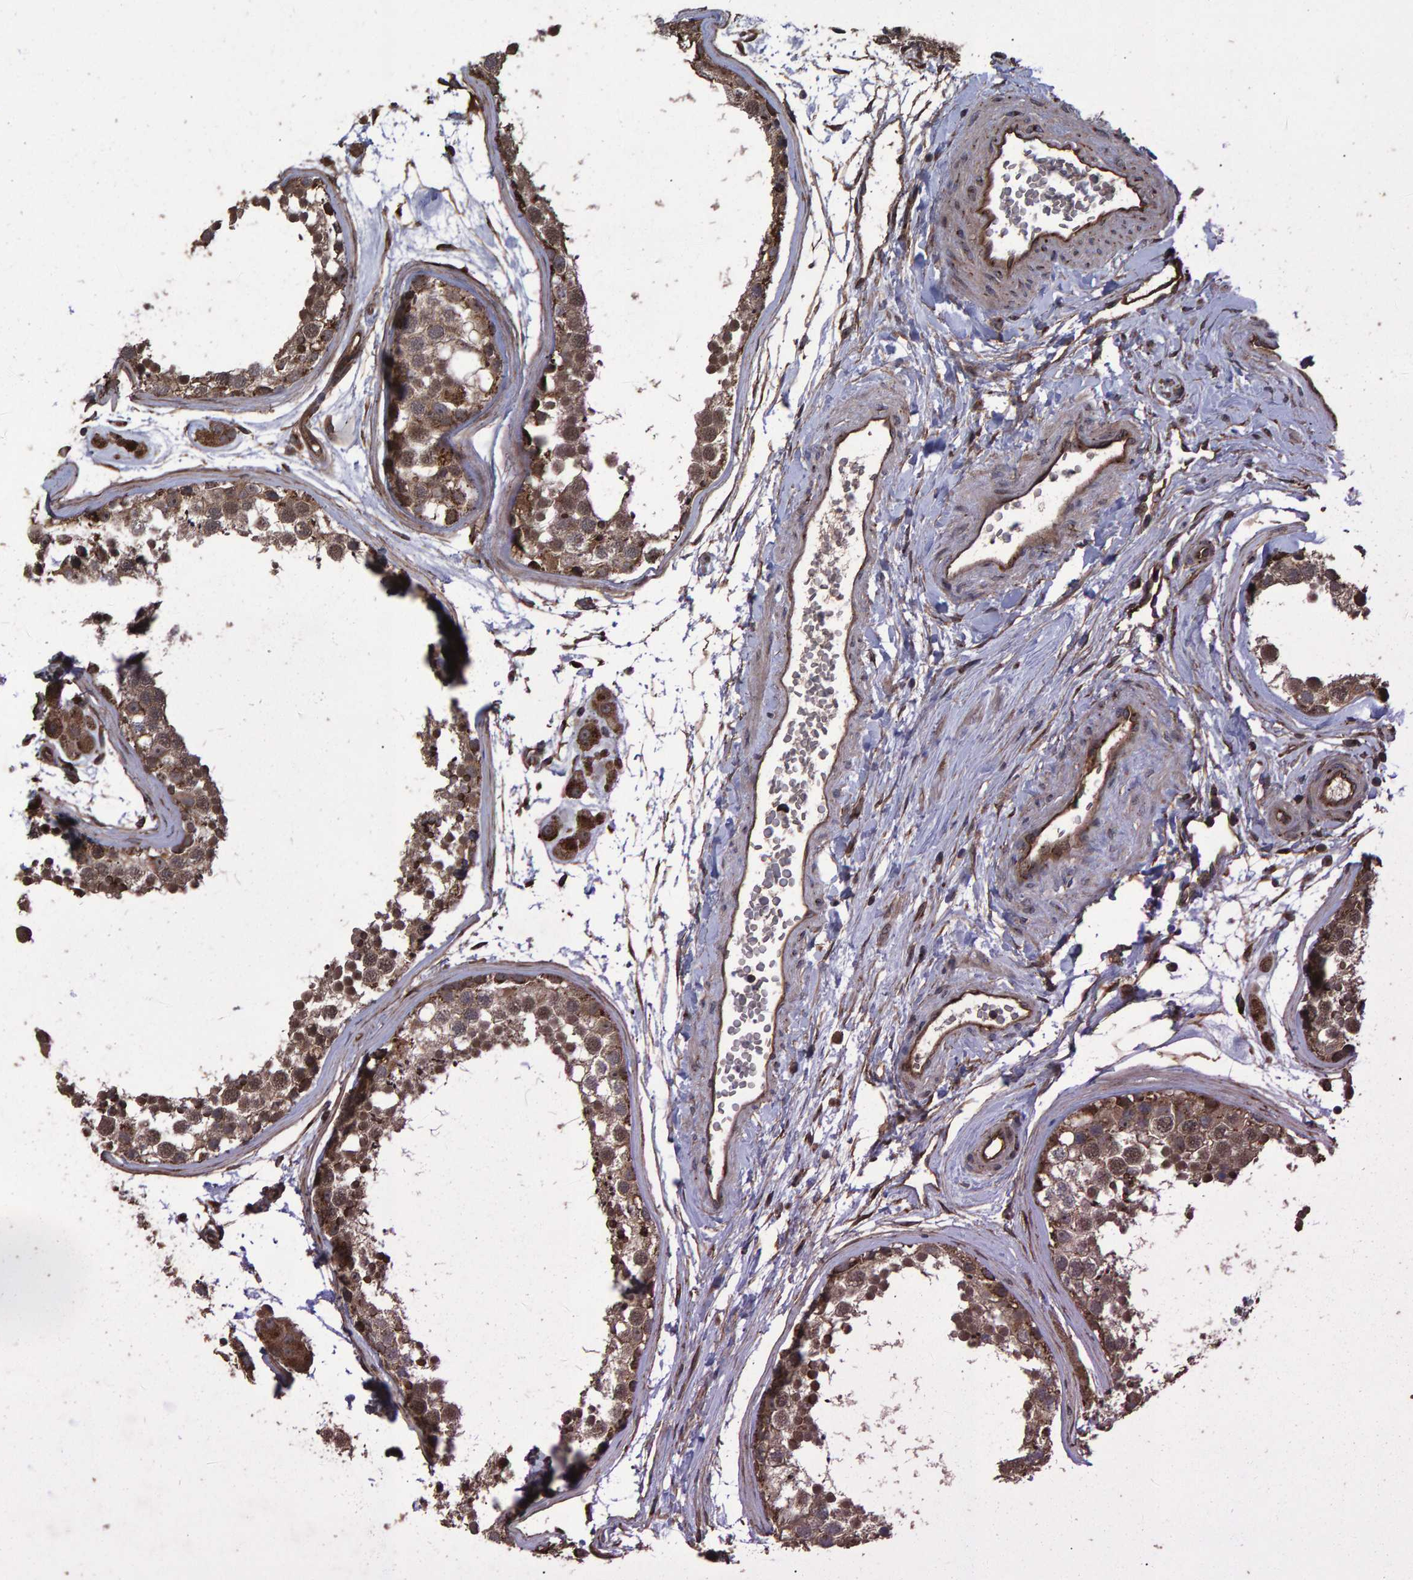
{"staining": {"intensity": "moderate", "quantity": ">75%", "location": "cytoplasmic/membranous,nuclear"}, "tissue": "testis", "cell_type": "Cells in seminiferous ducts", "image_type": "normal", "snomed": [{"axis": "morphology", "description": "Normal tissue, NOS"}, {"axis": "topography", "description": "Testis"}], "caption": "The micrograph reveals staining of unremarkable testis, revealing moderate cytoplasmic/membranous,nuclear protein expression (brown color) within cells in seminiferous ducts.", "gene": "TRIM68", "patient": {"sex": "male", "age": 56}}